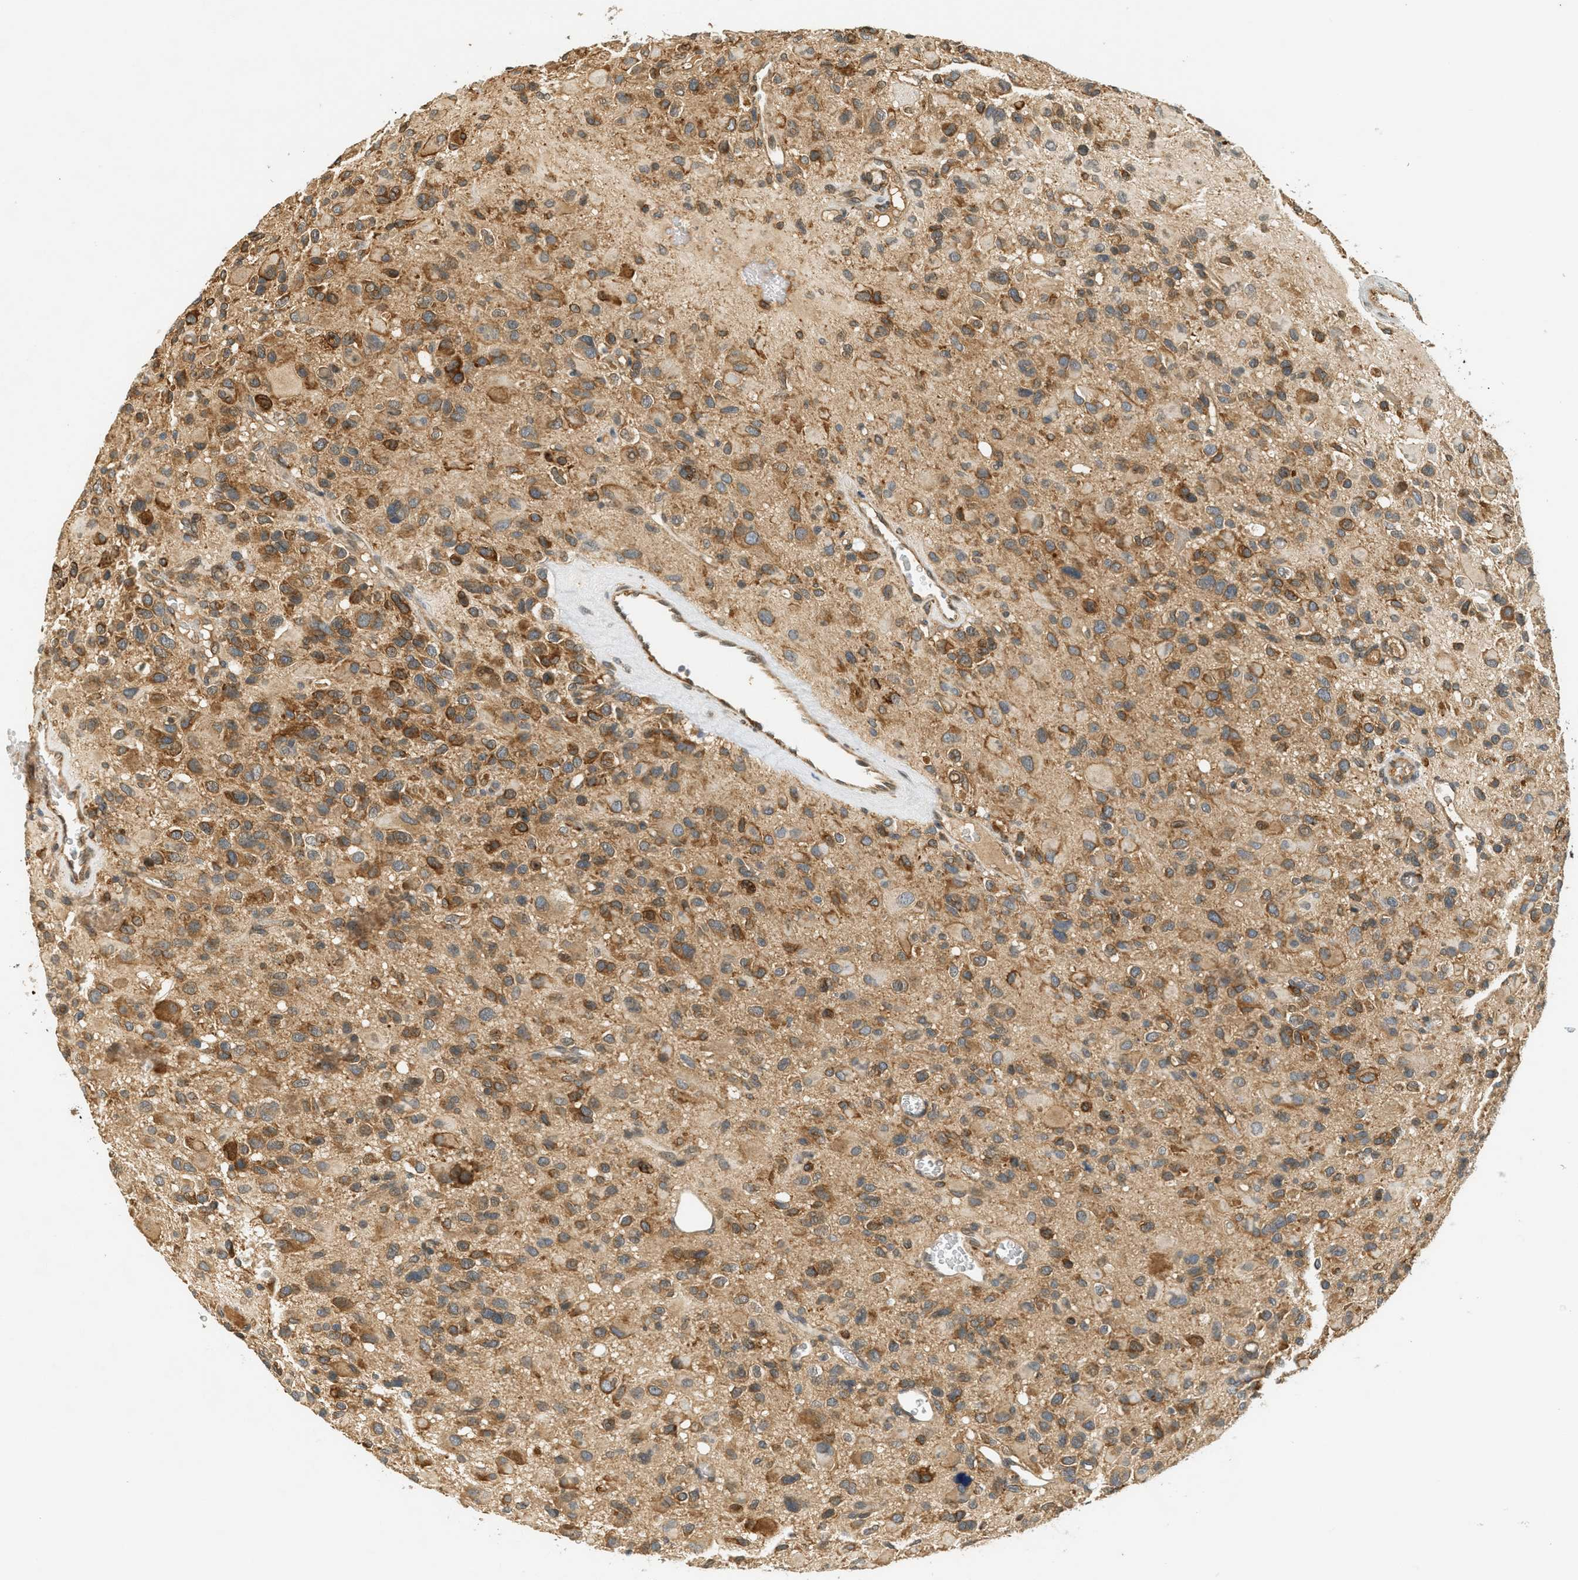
{"staining": {"intensity": "moderate", "quantity": ">75%", "location": "cytoplasmic/membranous"}, "tissue": "glioma", "cell_type": "Tumor cells", "image_type": "cancer", "snomed": [{"axis": "morphology", "description": "Glioma, malignant, High grade"}, {"axis": "topography", "description": "Brain"}], "caption": "Immunohistochemical staining of malignant high-grade glioma displays medium levels of moderate cytoplasmic/membranous expression in approximately >75% of tumor cells. The staining is performed using DAB brown chromogen to label protein expression. The nuclei are counter-stained blue using hematoxylin.", "gene": "PDK1", "patient": {"sex": "male", "age": 48}}